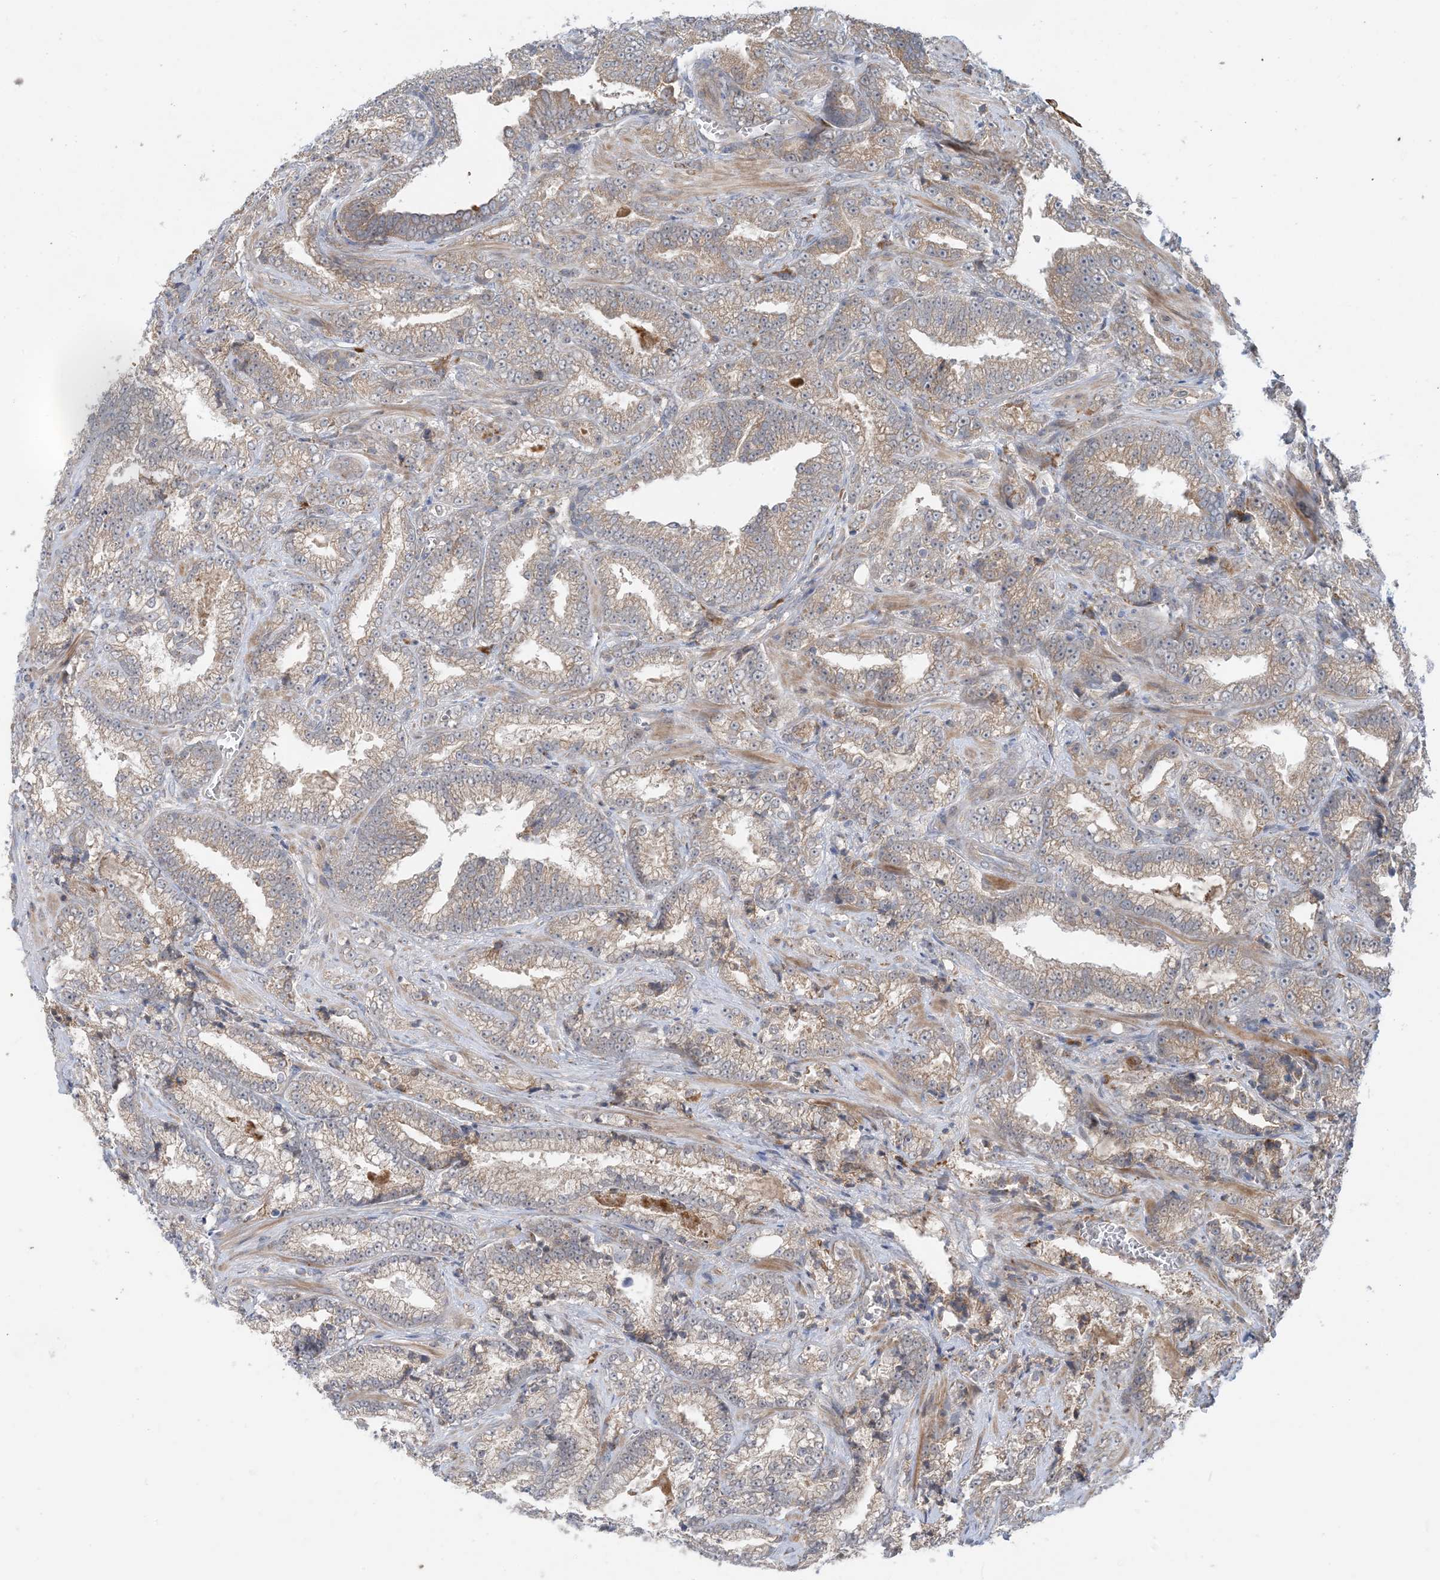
{"staining": {"intensity": "moderate", "quantity": "25%-75%", "location": "cytoplasmic/membranous"}, "tissue": "prostate cancer", "cell_type": "Tumor cells", "image_type": "cancer", "snomed": [{"axis": "morphology", "description": "Adenocarcinoma, High grade"}, {"axis": "topography", "description": "Prostate and seminal vesicle, NOS"}], "caption": "Immunohistochemical staining of prostate adenocarcinoma (high-grade) displays moderate cytoplasmic/membranous protein staining in approximately 25%-75% of tumor cells.", "gene": "PHOSPHO2", "patient": {"sex": "male", "age": 67}}